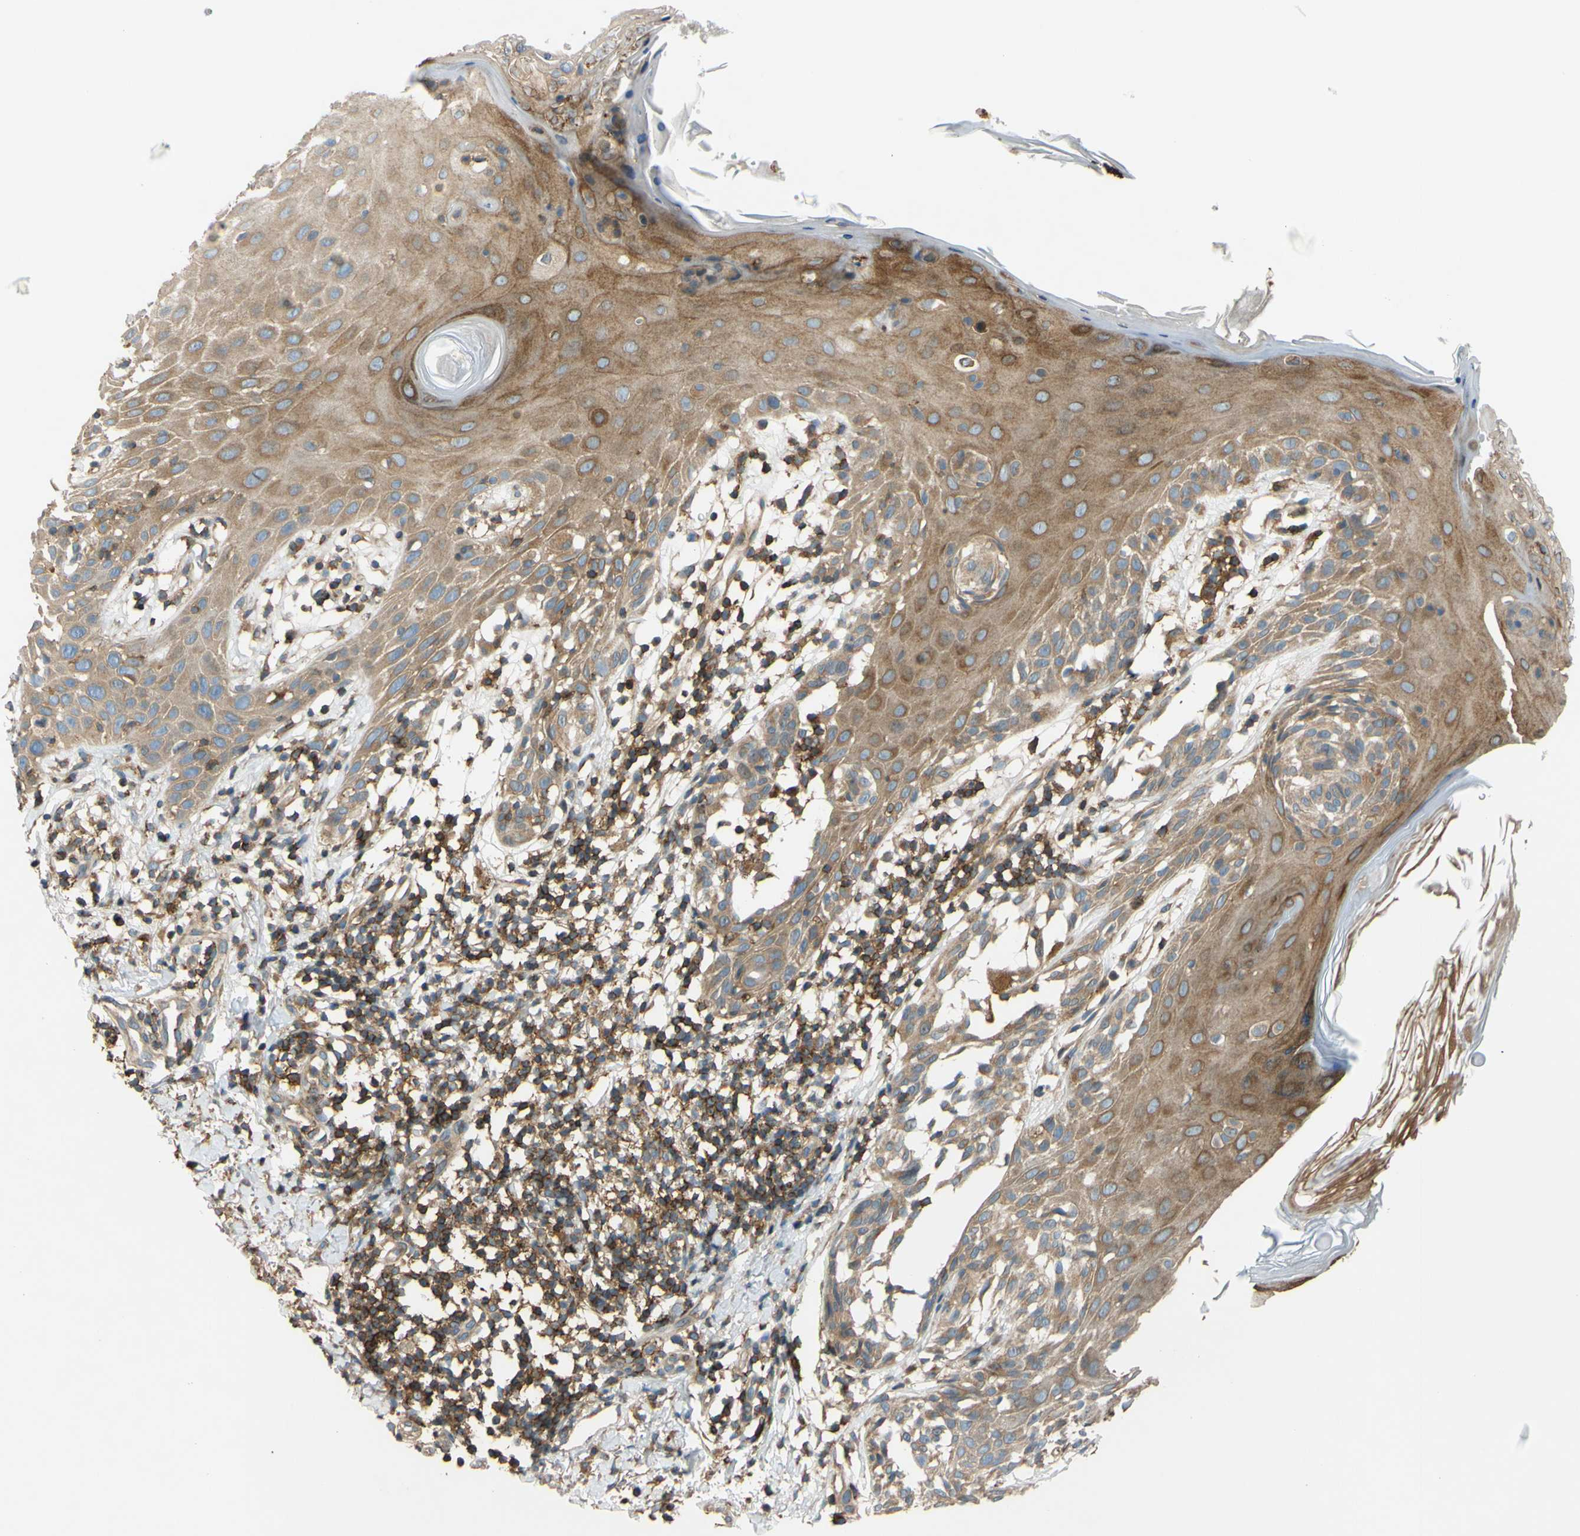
{"staining": {"intensity": "moderate", "quantity": "25%-75%", "location": "cytoplasmic/membranous"}, "tissue": "melanoma", "cell_type": "Tumor cells", "image_type": "cancer", "snomed": [{"axis": "morphology", "description": "Malignant melanoma, NOS"}, {"axis": "topography", "description": "Skin"}], "caption": "A high-resolution image shows immunohistochemistry (IHC) staining of malignant melanoma, which reveals moderate cytoplasmic/membranous expression in approximately 25%-75% of tumor cells.", "gene": "POR", "patient": {"sex": "female", "age": 46}}